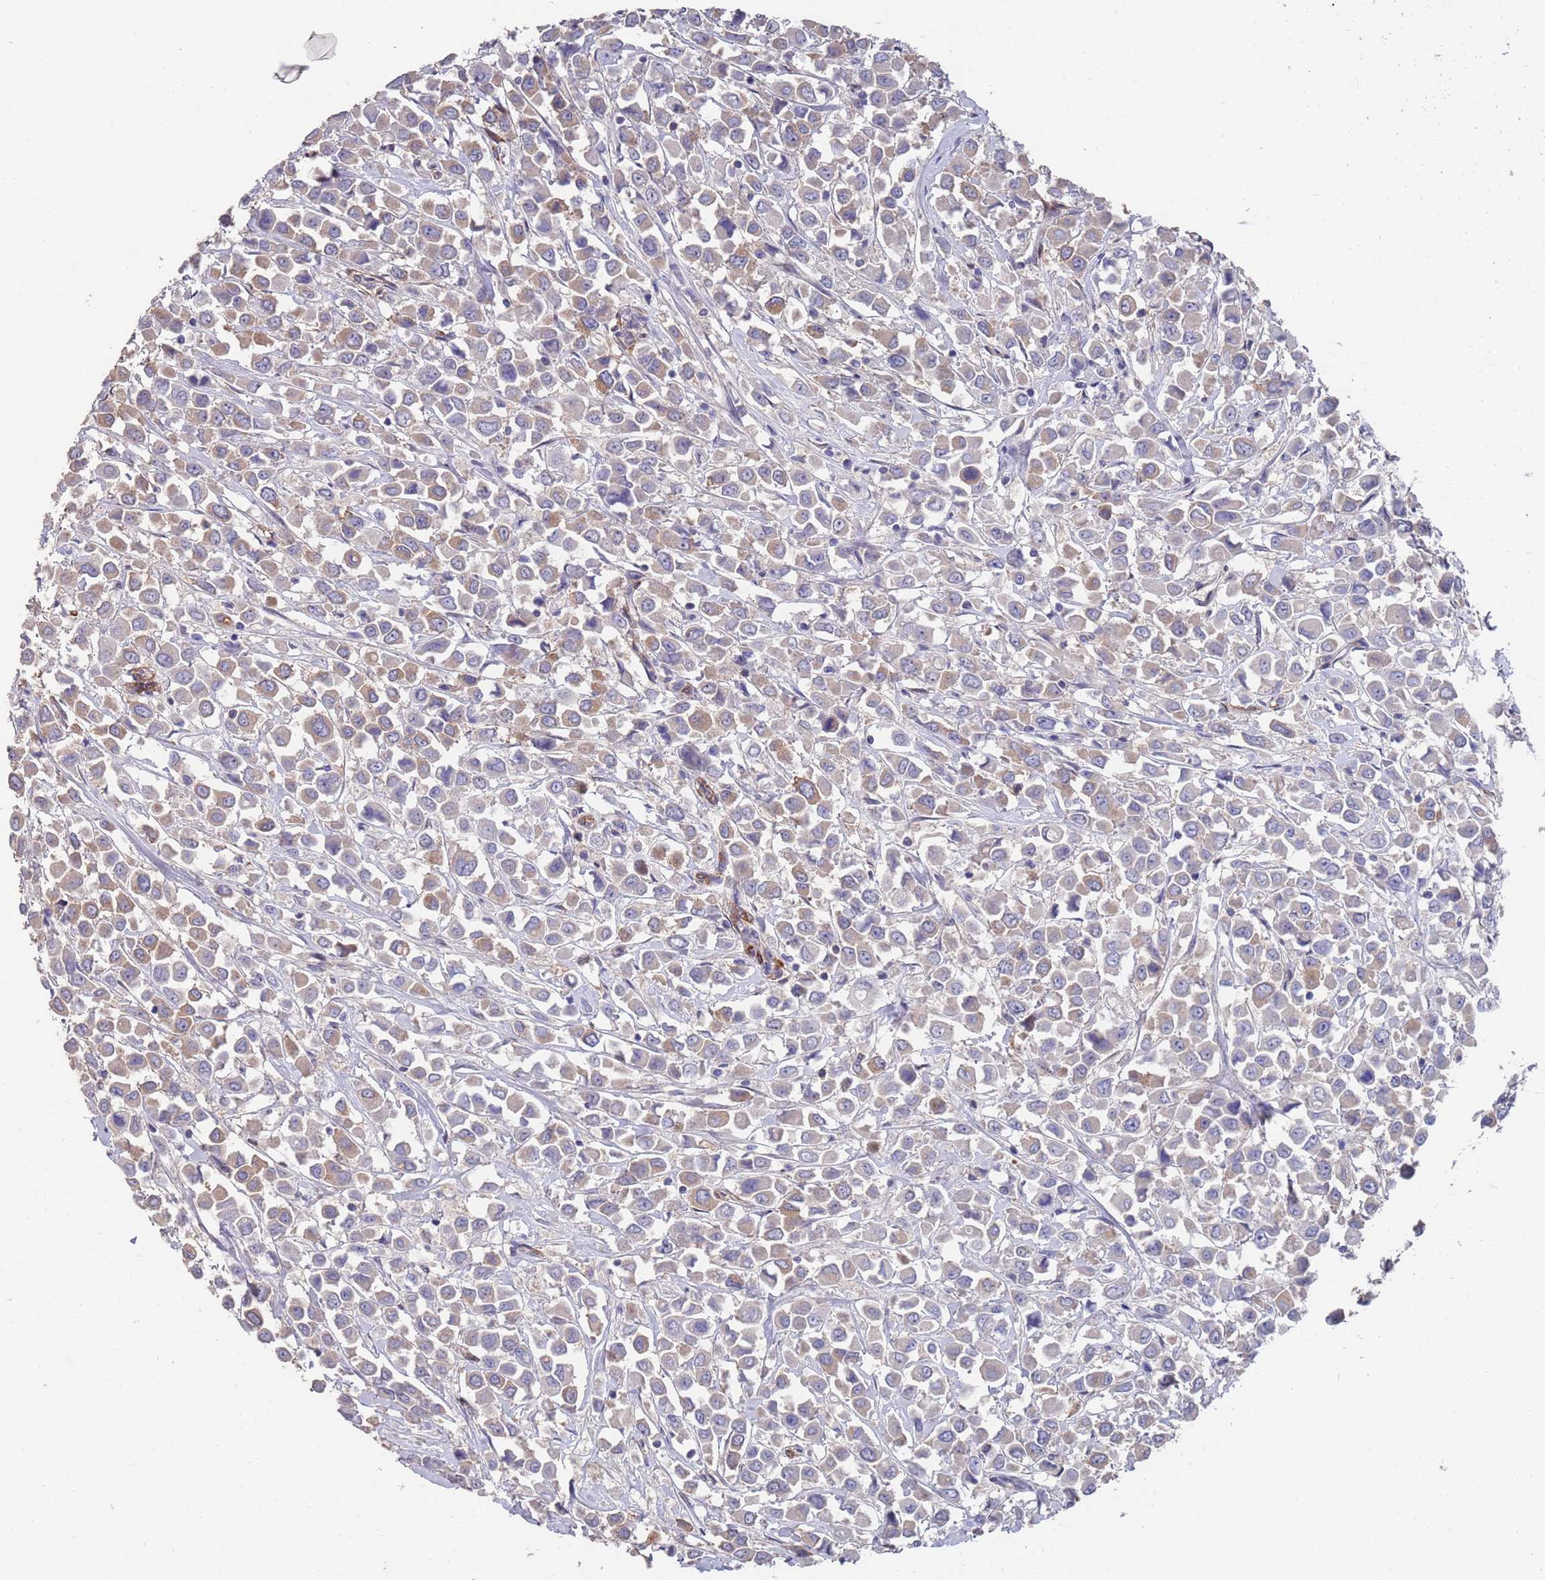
{"staining": {"intensity": "moderate", "quantity": "25%-75%", "location": "cytoplasmic/membranous"}, "tissue": "breast cancer", "cell_type": "Tumor cells", "image_type": "cancer", "snomed": [{"axis": "morphology", "description": "Duct carcinoma"}, {"axis": "topography", "description": "Breast"}], "caption": "Human breast infiltrating ductal carcinoma stained for a protein (brown) displays moderate cytoplasmic/membranous positive positivity in approximately 25%-75% of tumor cells.", "gene": "ANK2", "patient": {"sex": "female", "age": 61}}